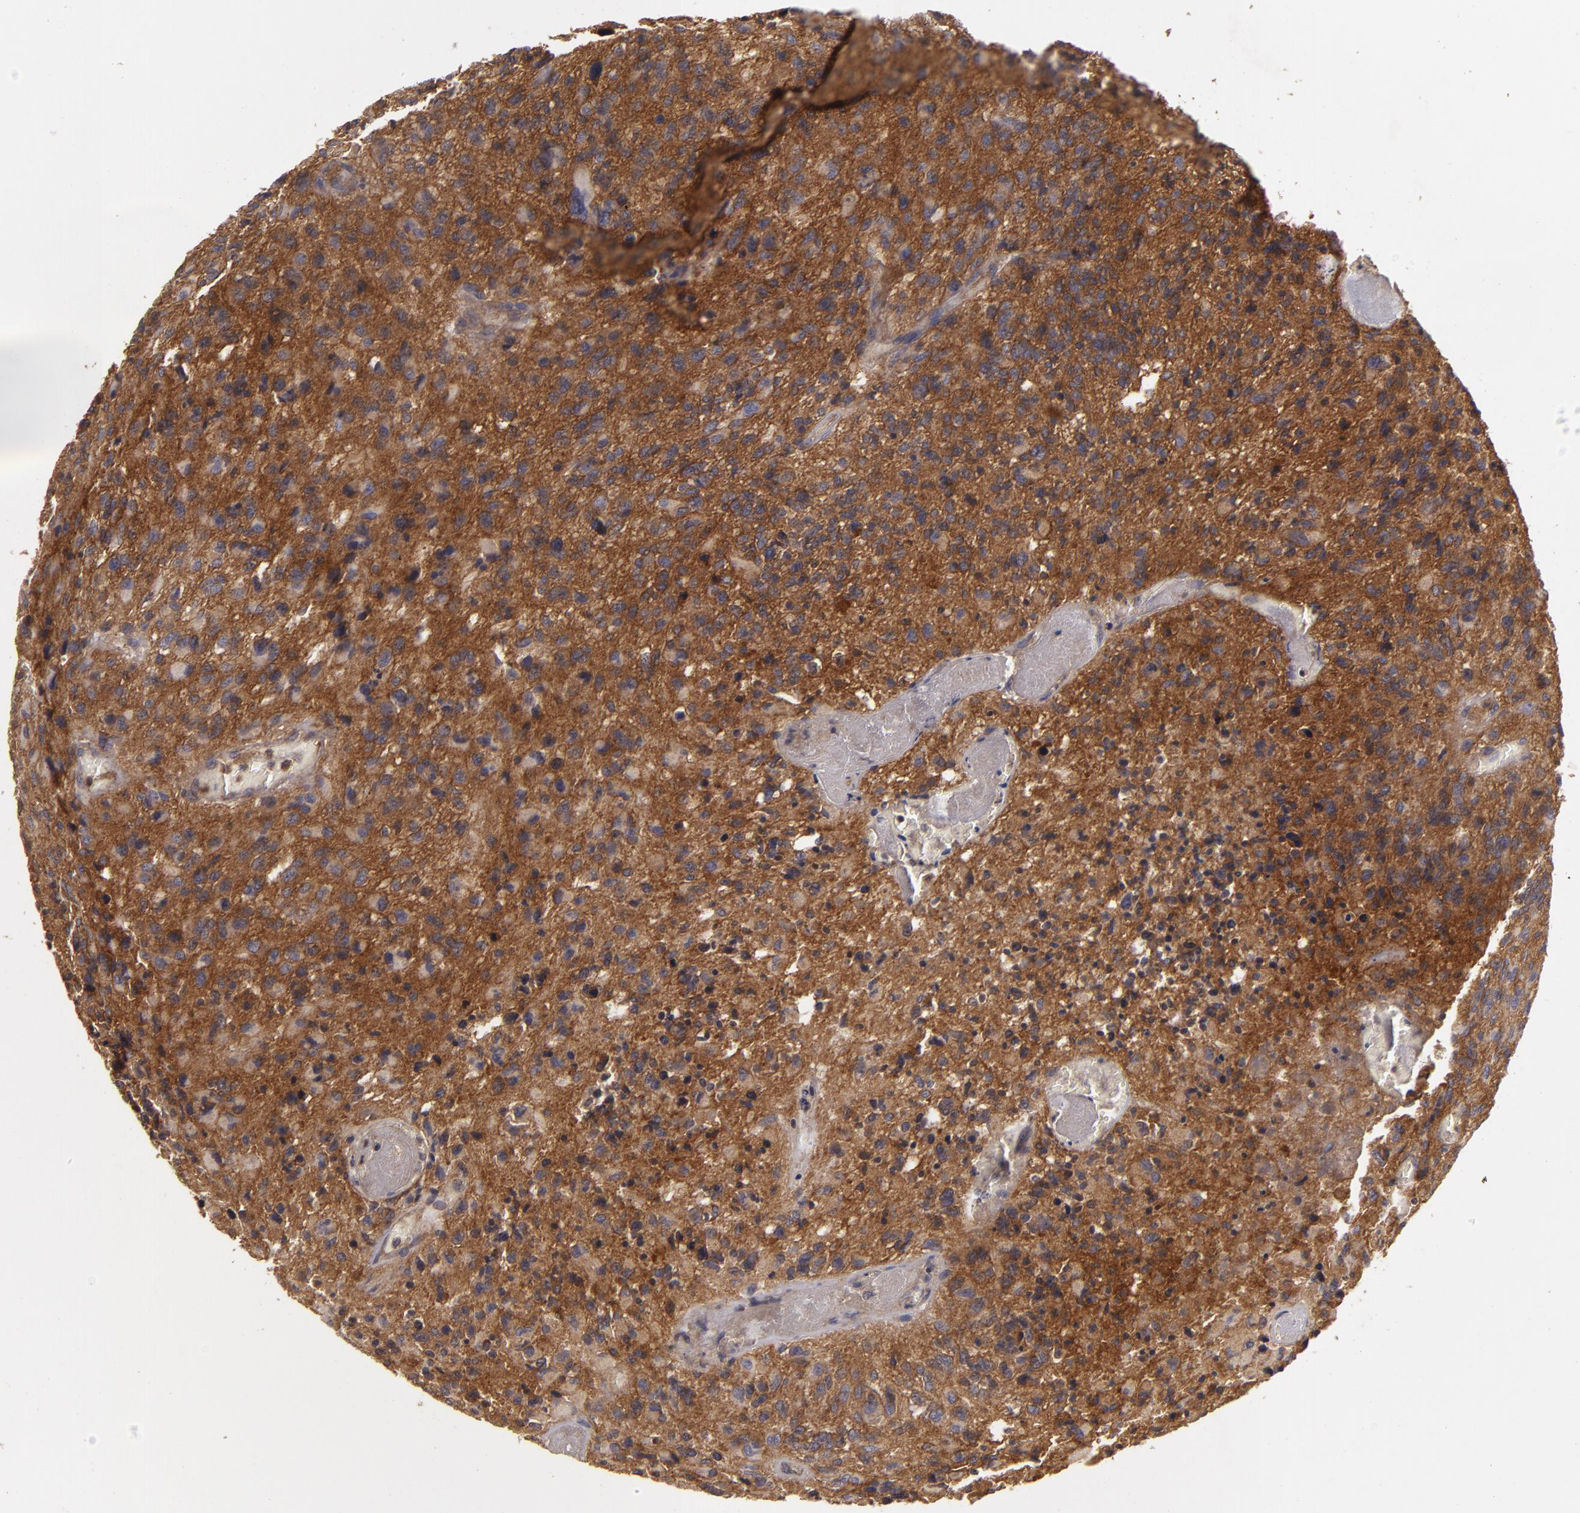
{"staining": {"intensity": "strong", "quantity": ">75%", "location": "cytoplasmic/membranous"}, "tissue": "glioma", "cell_type": "Tumor cells", "image_type": "cancer", "snomed": [{"axis": "morphology", "description": "Glioma, malignant, High grade"}, {"axis": "topography", "description": "Brain"}], "caption": "Immunohistochemical staining of glioma displays high levels of strong cytoplasmic/membranous positivity in about >75% of tumor cells.", "gene": "HRAS", "patient": {"sex": "male", "age": 69}}